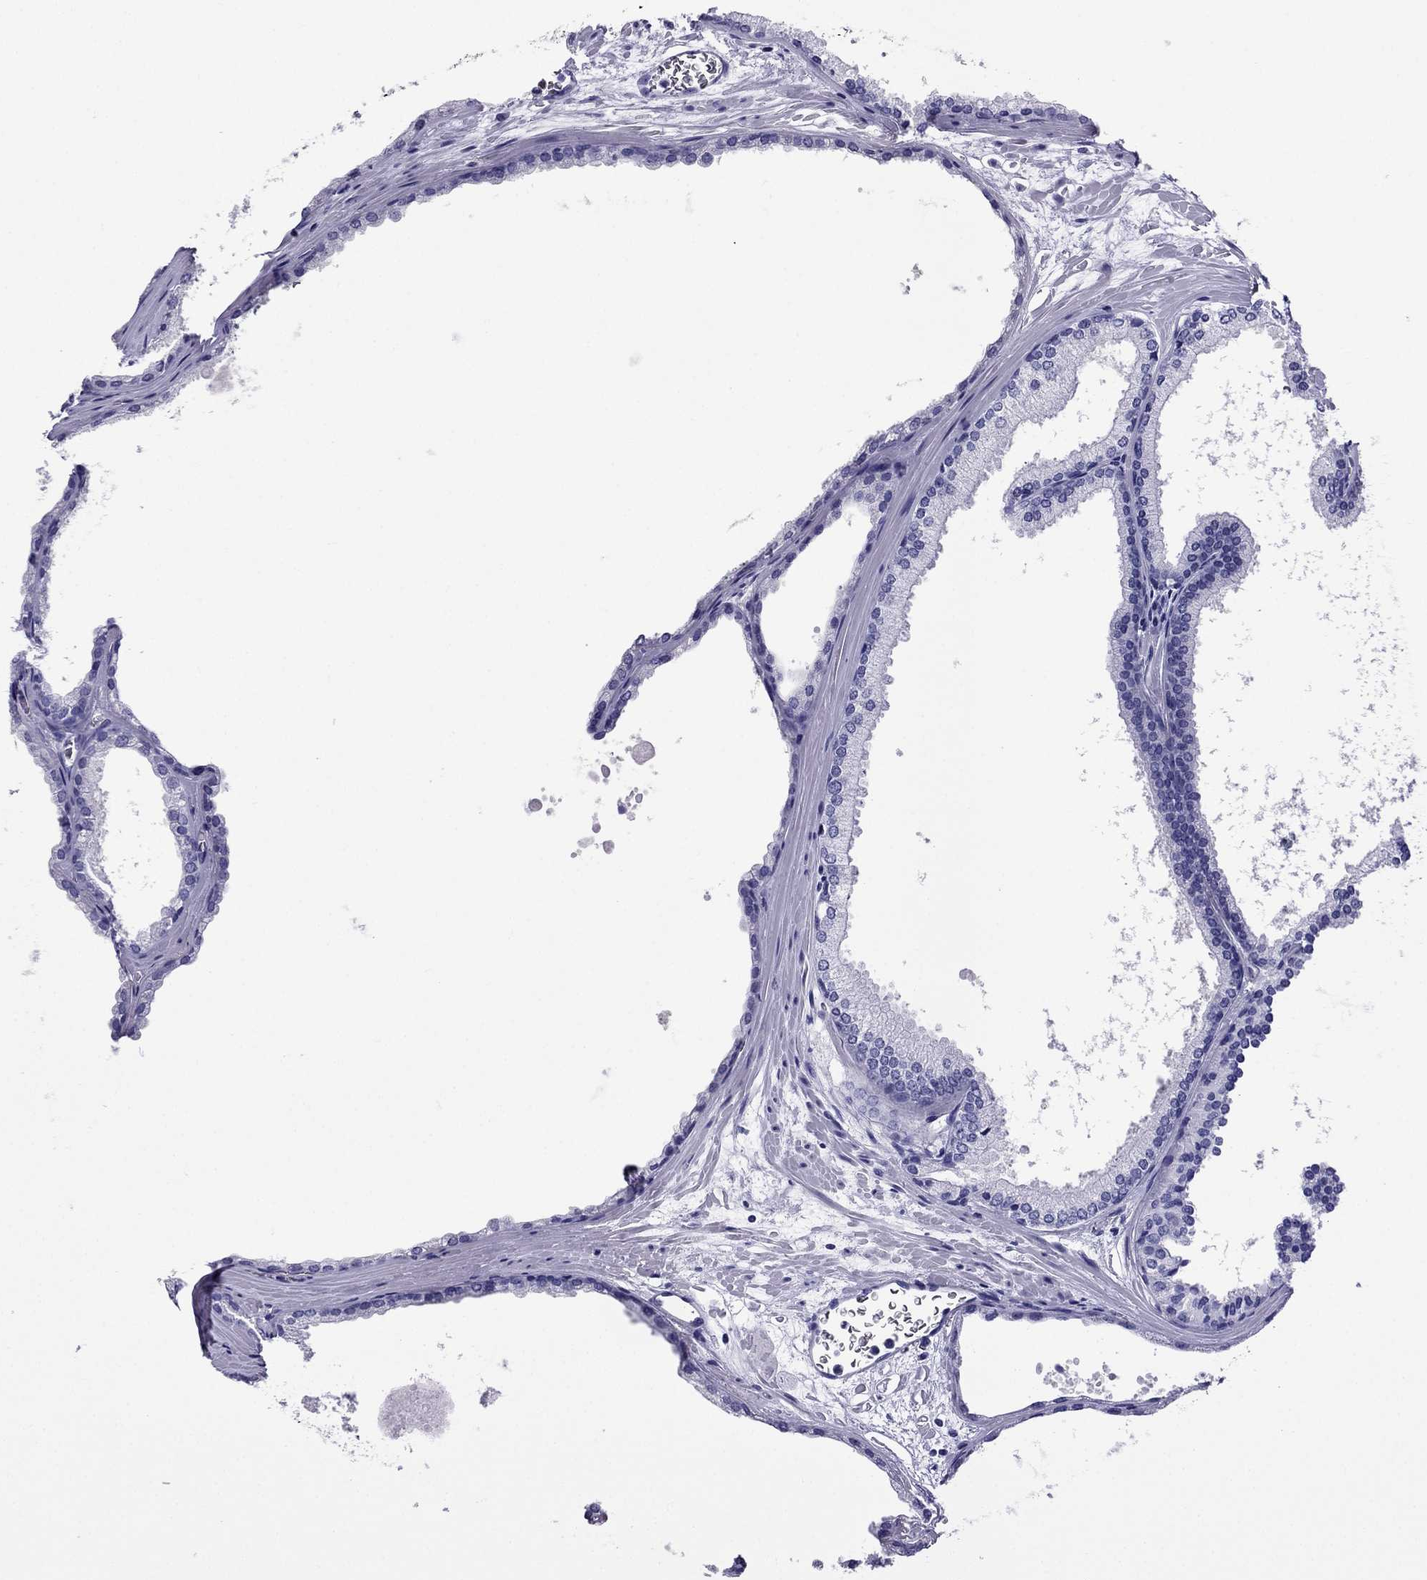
{"staining": {"intensity": "negative", "quantity": "none", "location": "none"}, "tissue": "prostate cancer", "cell_type": "Tumor cells", "image_type": "cancer", "snomed": [{"axis": "morphology", "description": "Adenocarcinoma, Low grade"}, {"axis": "topography", "description": "Prostate"}], "caption": "Tumor cells show no significant protein staining in prostate cancer. The staining is performed using DAB brown chromogen with nuclei counter-stained in using hematoxylin.", "gene": "MYL11", "patient": {"sex": "male", "age": 56}}